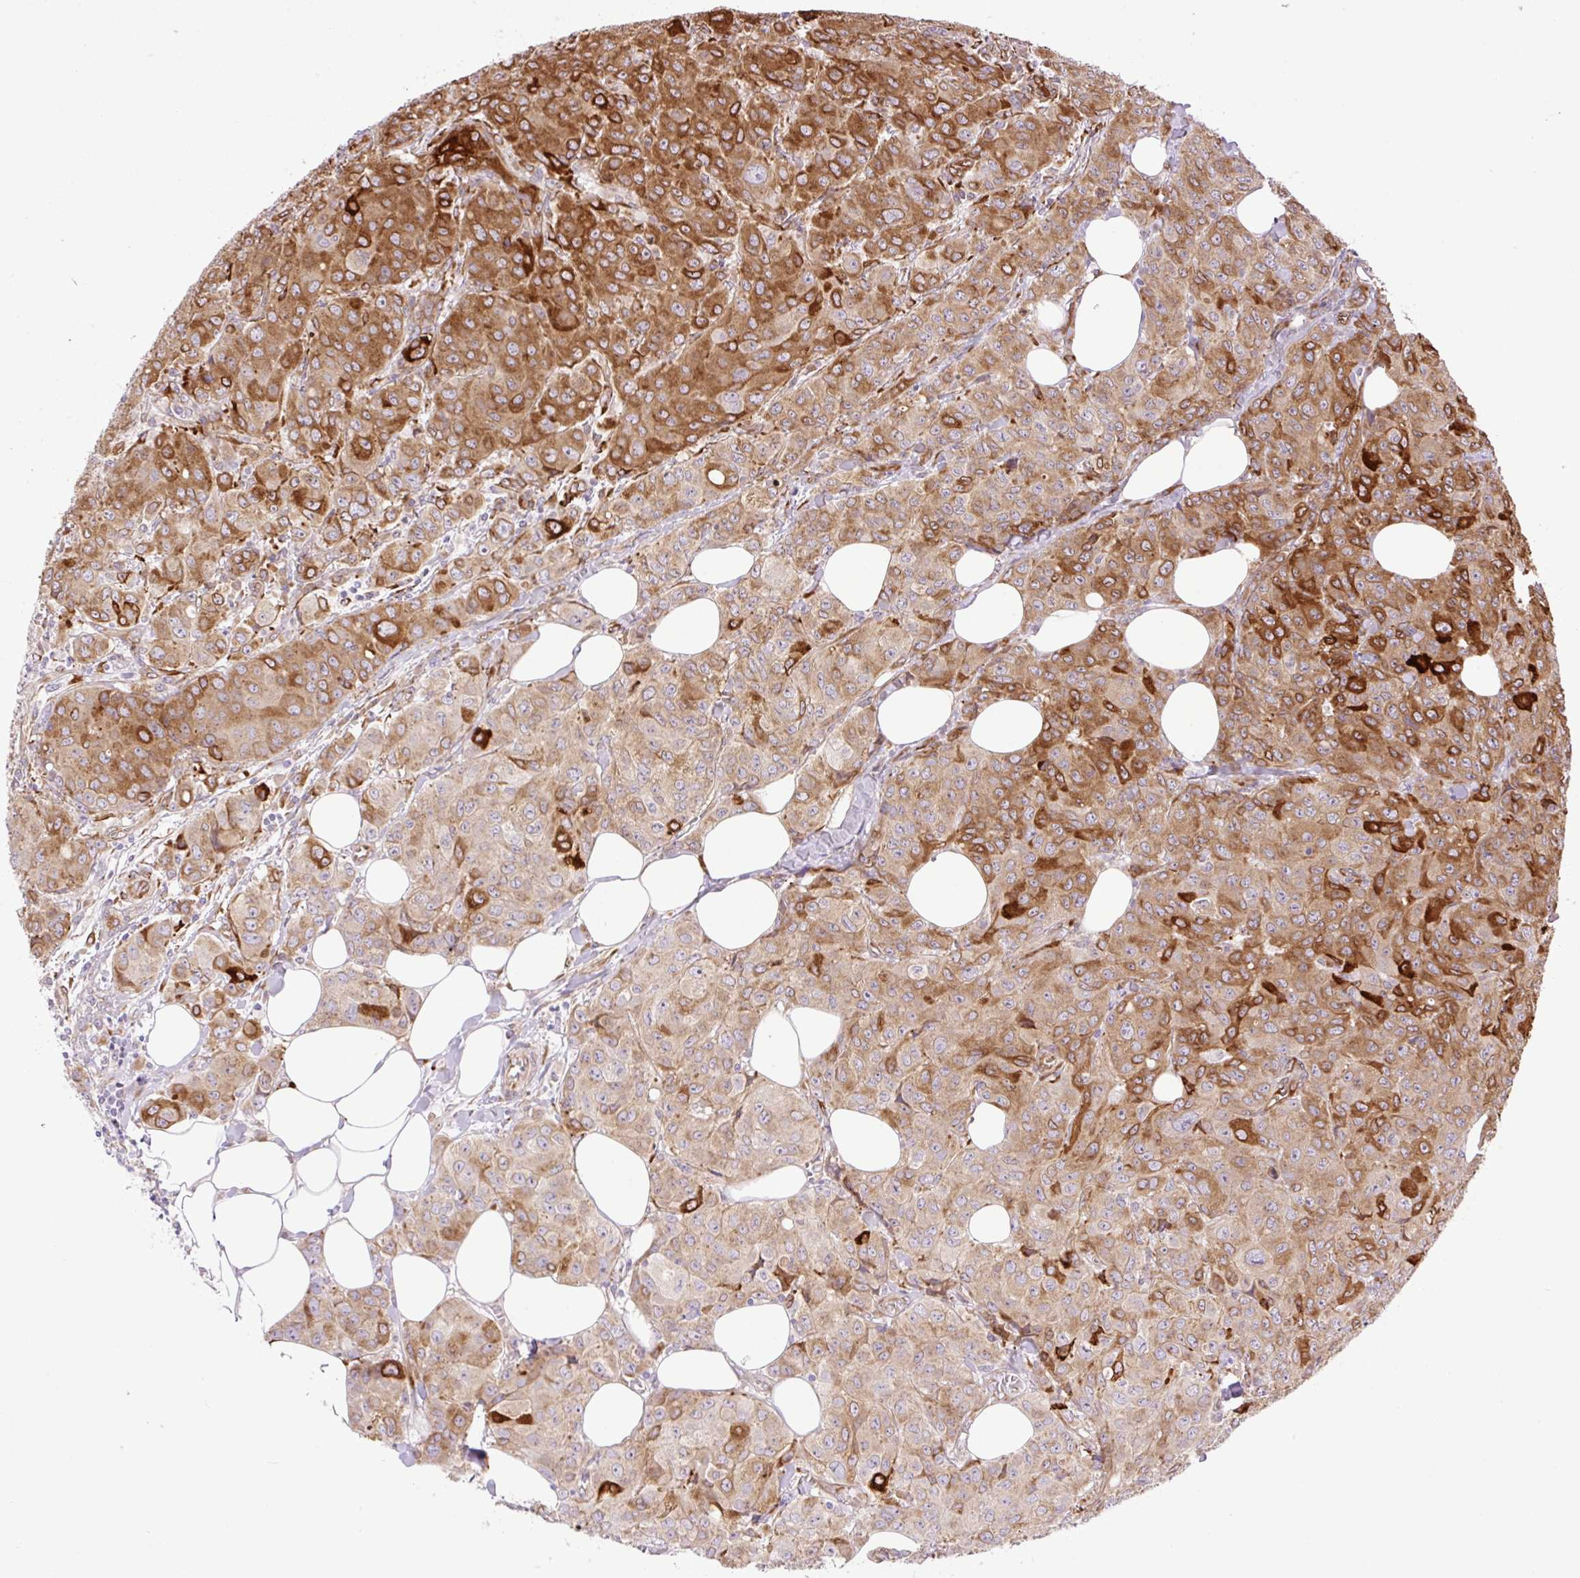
{"staining": {"intensity": "strong", "quantity": ">75%", "location": "cytoplasmic/membranous"}, "tissue": "breast cancer", "cell_type": "Tumor cells", "image_type": "cancer", "snomed": [{"axis": "morphology", "description": "Duct carcinoma"}, {"axis": "topography", "description": "Breast"}], "caption": "A high-resolution micrograph shows immunohistochemistry (IHC) staining of breast invasive ductal carcinoma, which shows strong cytoplasmic/membranous positivity in about >75% of tumor cells.", "gene": "RAB30", "patient": {"sex": "female", "age": 43}}